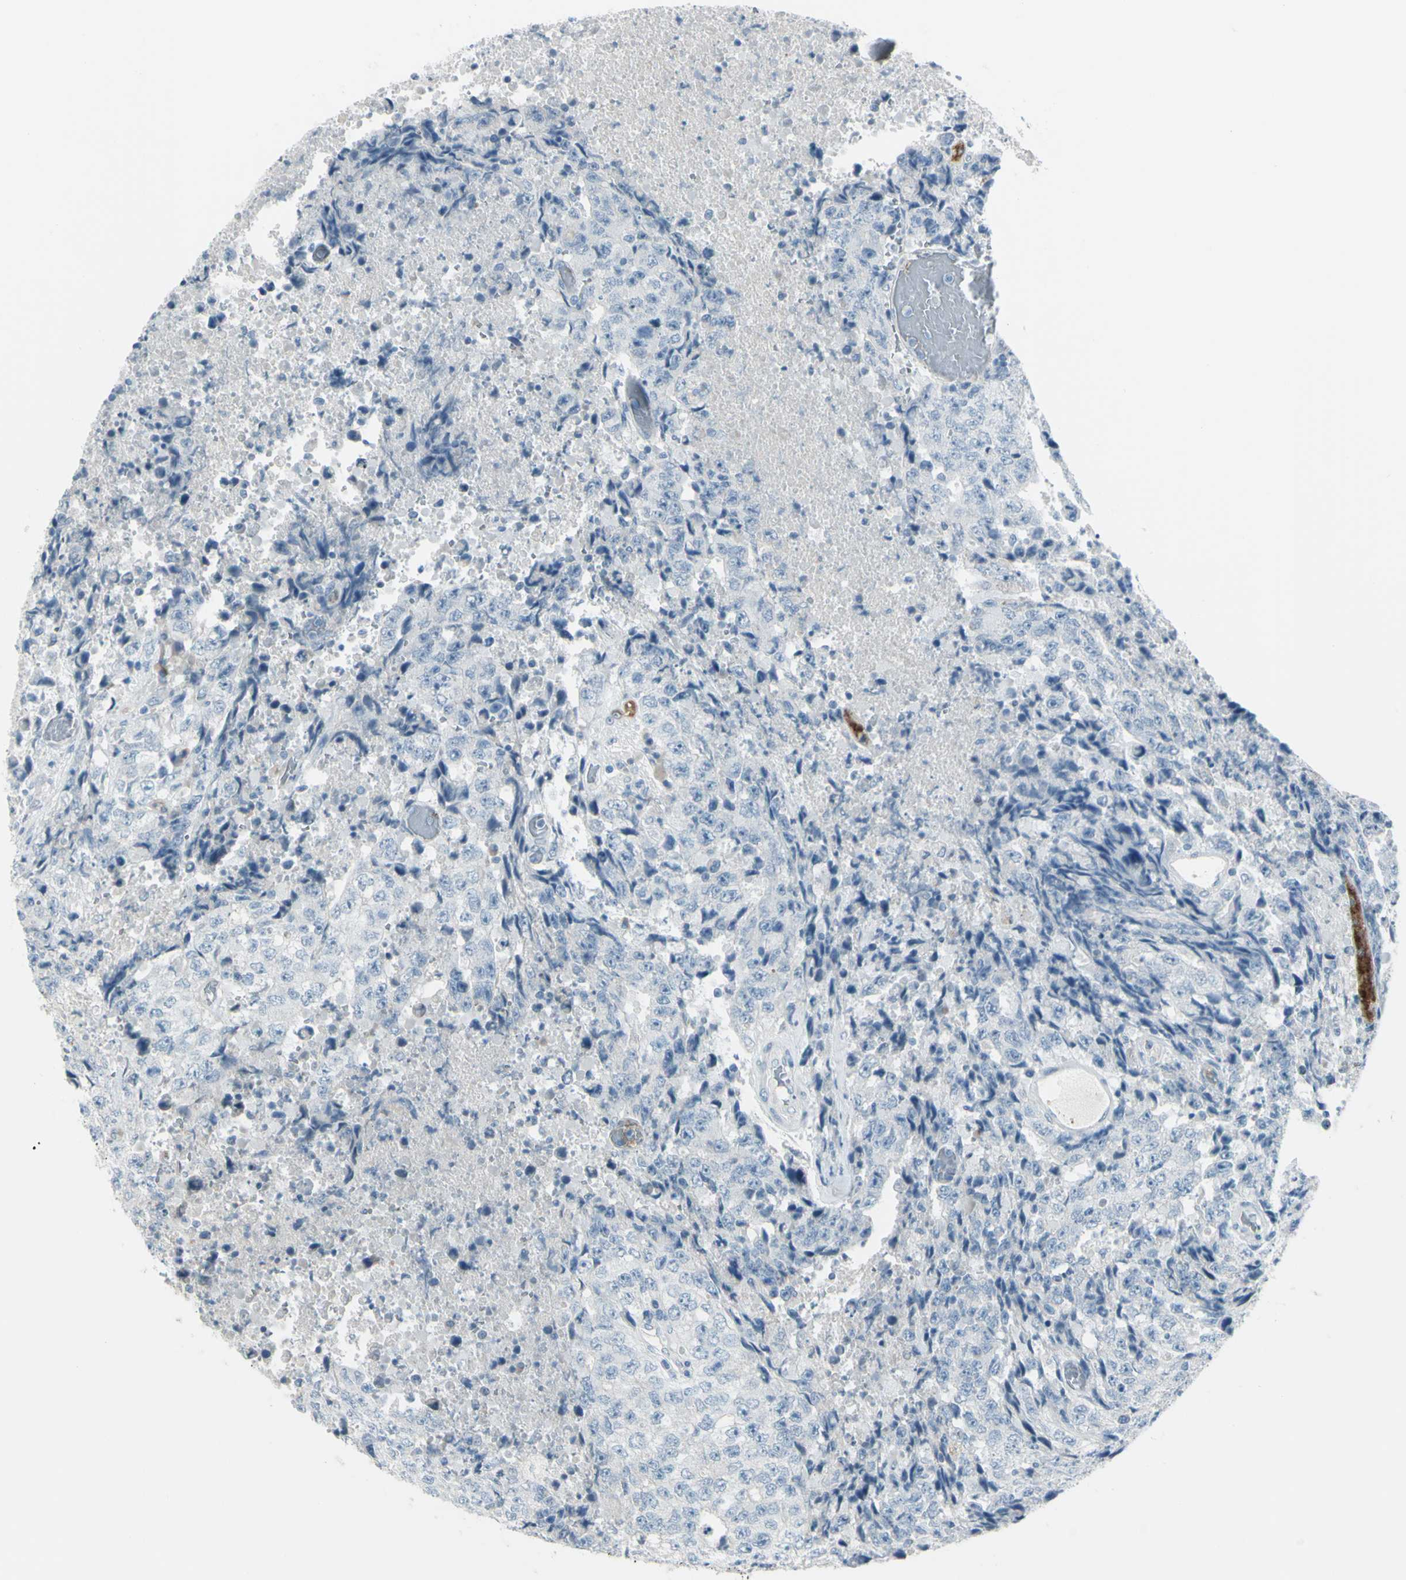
{"staining": {"intensity": "negative", "quantity": "none", "location": "none"}, "tissue": "testis cancer", "cell_type": "Tumor cells", "image_type": "cancer", "snomed": [{"axis": "morphology", "description": "Necrosis, NOS"}, {"axis": "morphology", "description": "Carcinoma, Embryonal, NOS"}, {"axis": "topography", "description": "Testis"}], "caption": "Tumor cells are negative for protein expression in human testis cancer (embryonal carcinoma). (DAB immunohistochemistry (IHC) visualized using brightfield microscopy, high magnification).", "gene": "GPR34", "patient": {"sex": "male", "age": 19}}